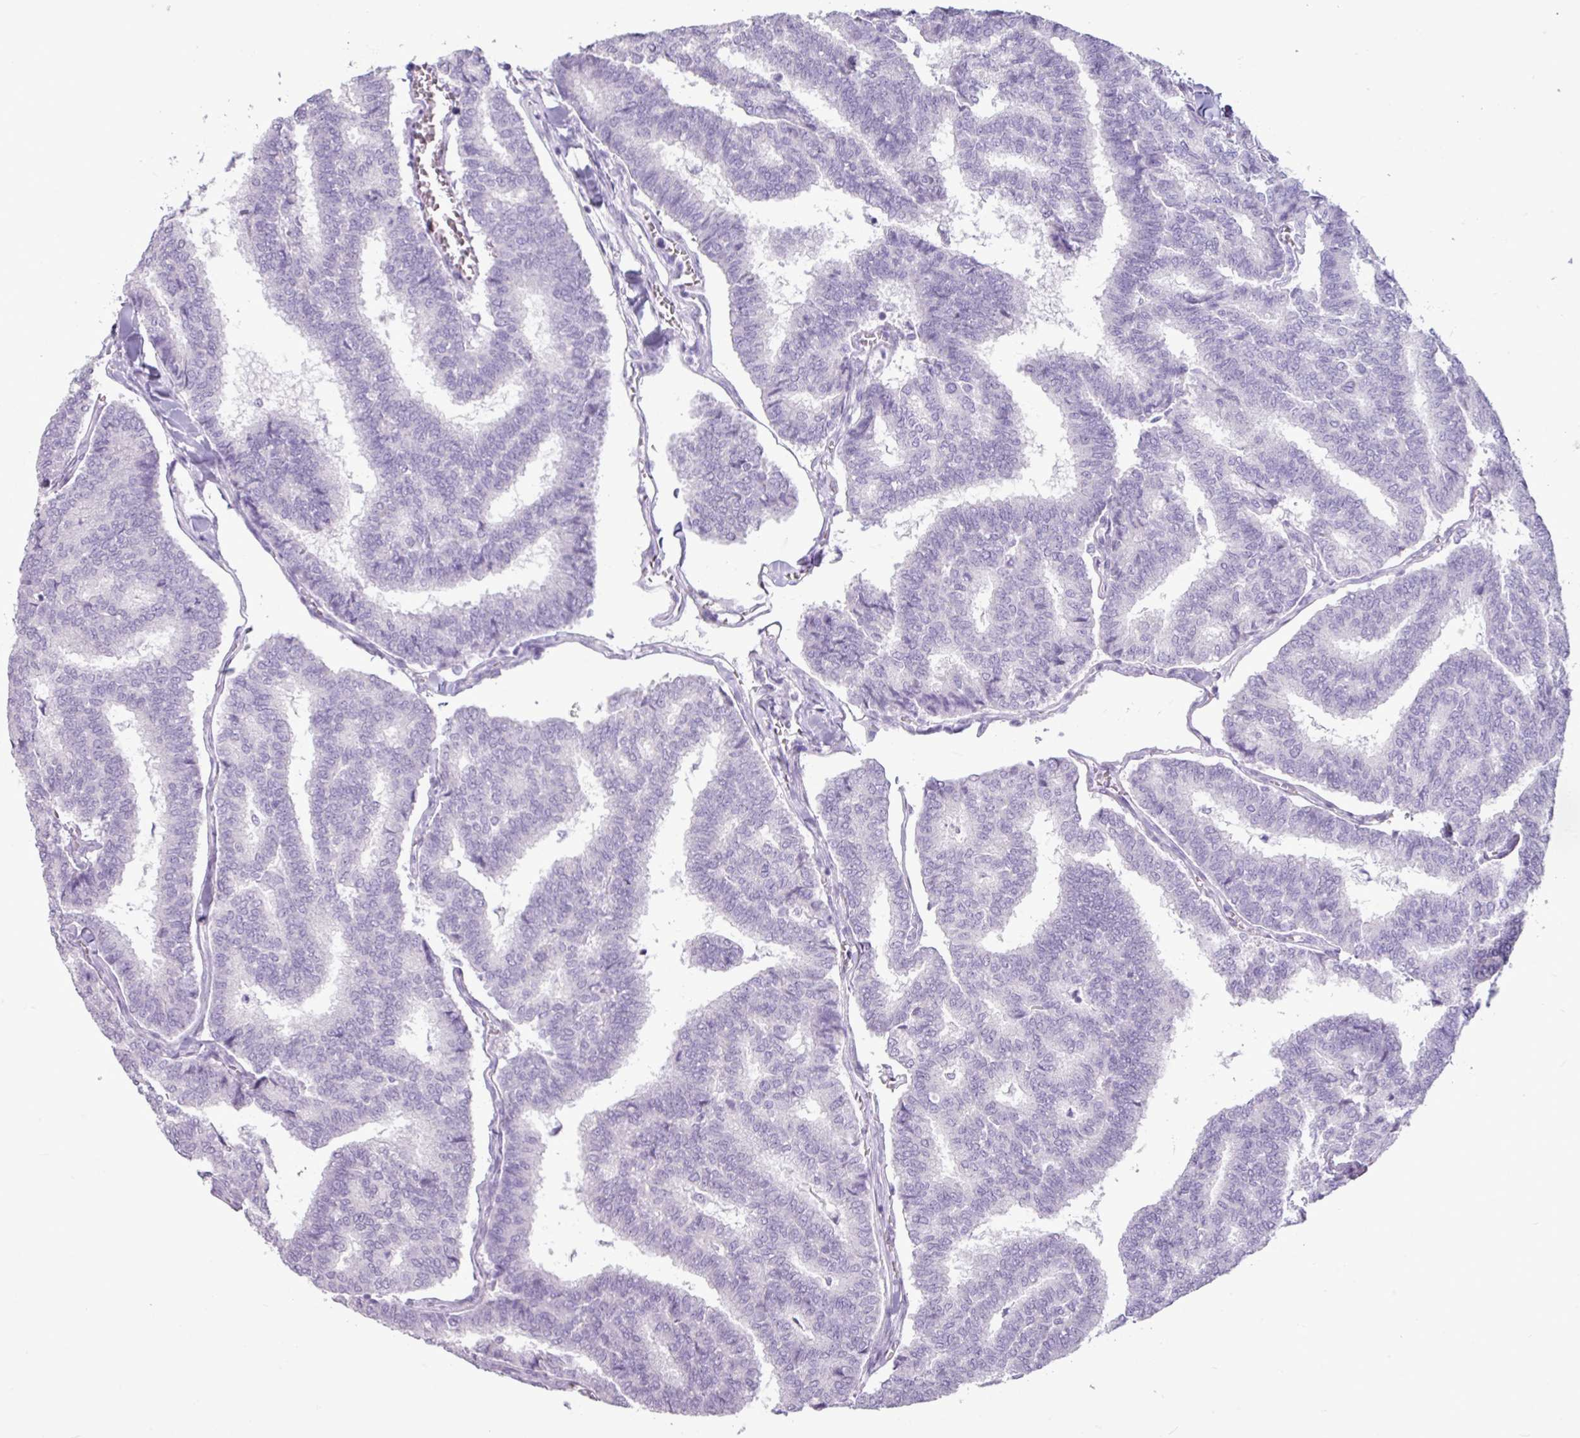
{"staining": {"intensity": "negative", "quantity": "none", "location": "none"}, "tissue": "thyroid cancer", "cell_type": "Tumor cells", "image_type": "cancer", "snomed": [{"axis": "morphology", "description": "Papillary adenocarcinoma, NOS"}, {"axis": "topography", "description": "Thyroid gland"}], "caption": "Image shows no significant protein staining in tumor cells of thyroid cancer (papillary adenocarcinoma).", "gene": "AMY2A", "patient": {"sex": "female", "age": 35}}